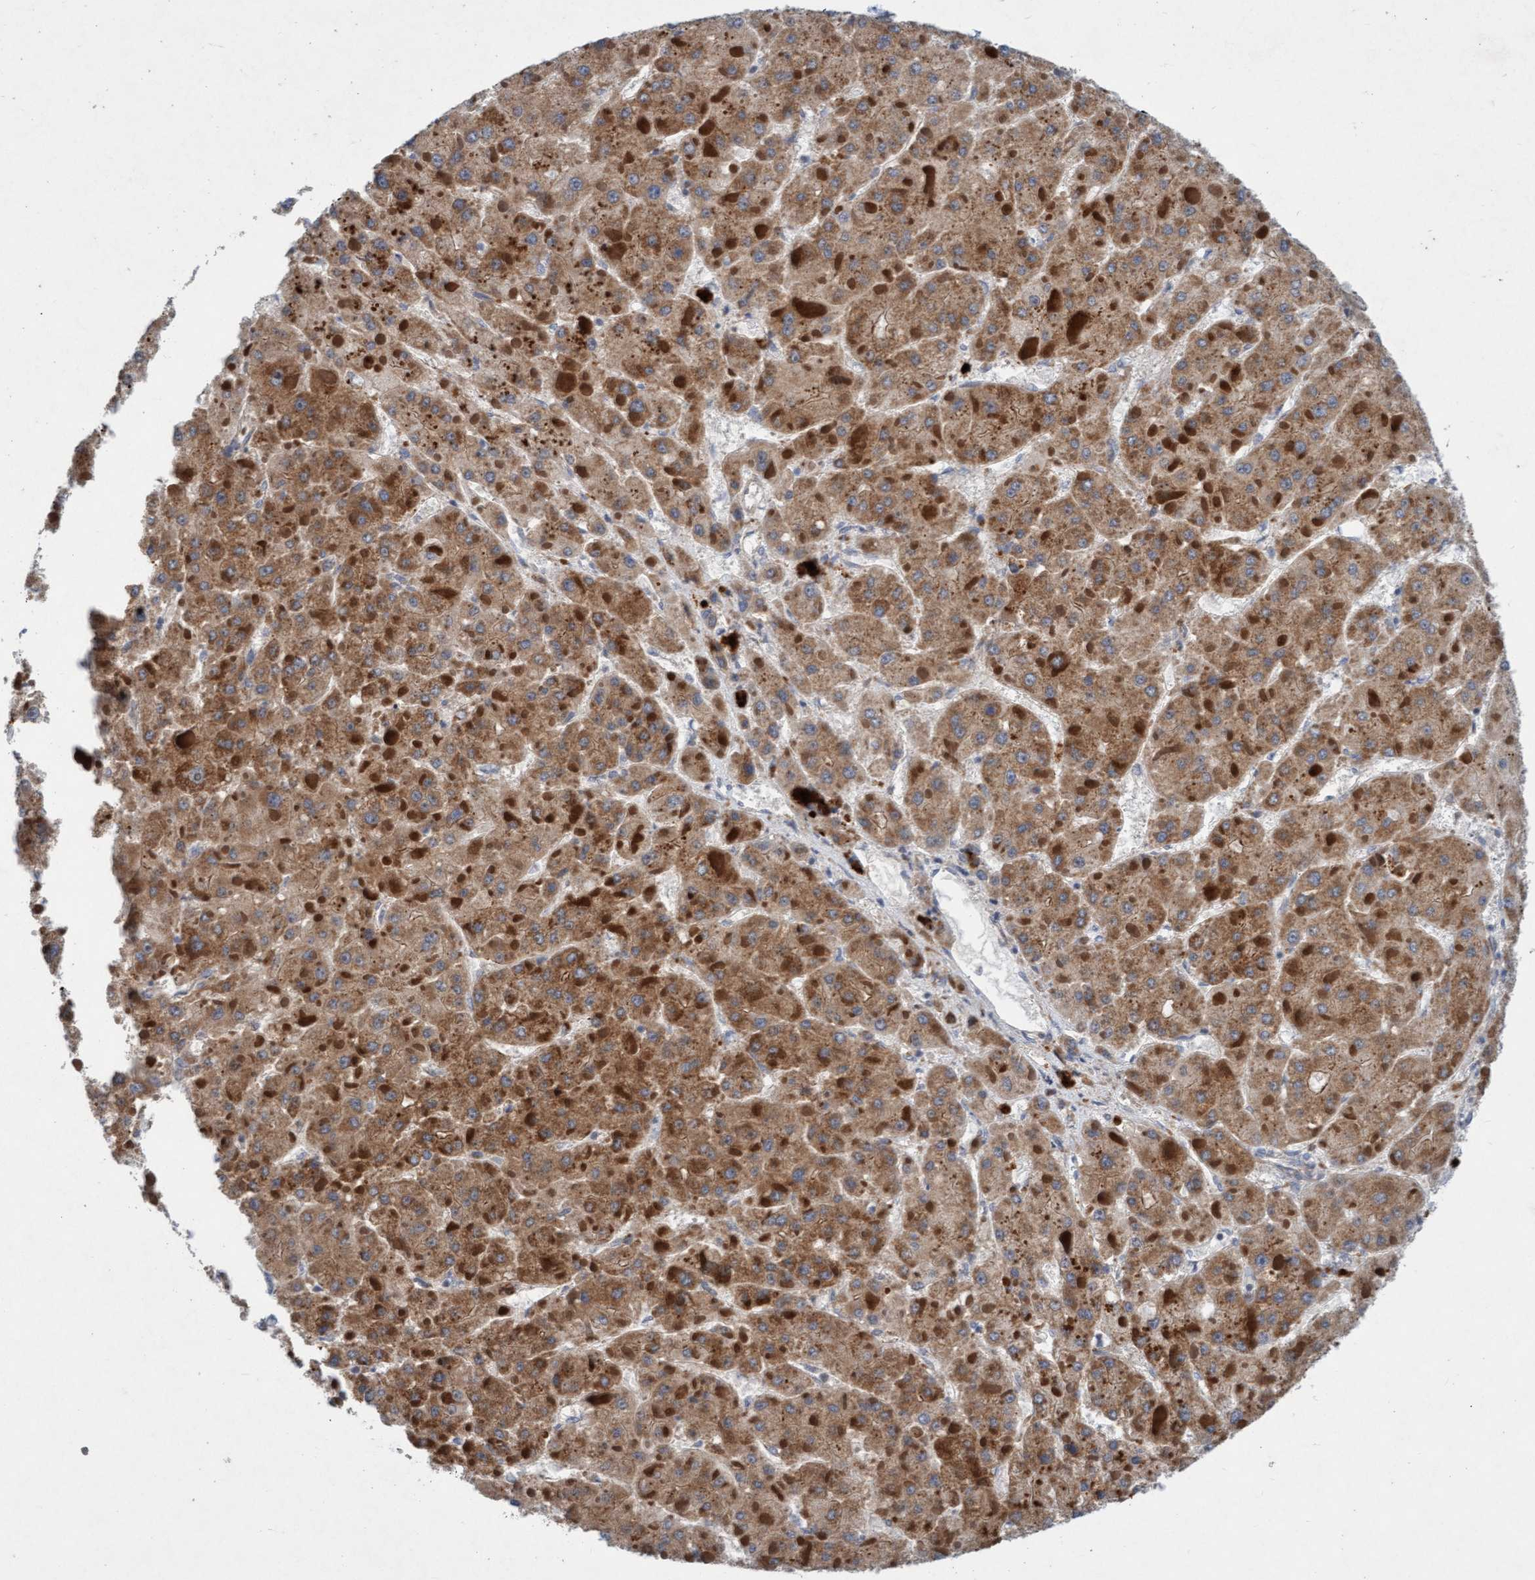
{"staining": {"intensity": "moderate", "quantity": ">75%", "location": "cytoplasmic/membranous"}, "tissue": "liver cancer", "cell_type": "Tumor cells", "image_type": "cancer", "snomed": [{"axis": "morphology", "description": "Carcinoma, Hepatocellular, NOS"}, {"axis": "topography", "description": "Liver"}], "caption": "An IHC histopathology image of tumor tissue is shown. Protein staining in brown shows moderate cytoplasmic/membranous positivity in hepatocellular carcinoma (liver) within tumor cells.", "gene": "TMEM70", "patient": {"sex": "female", "age": 73}}